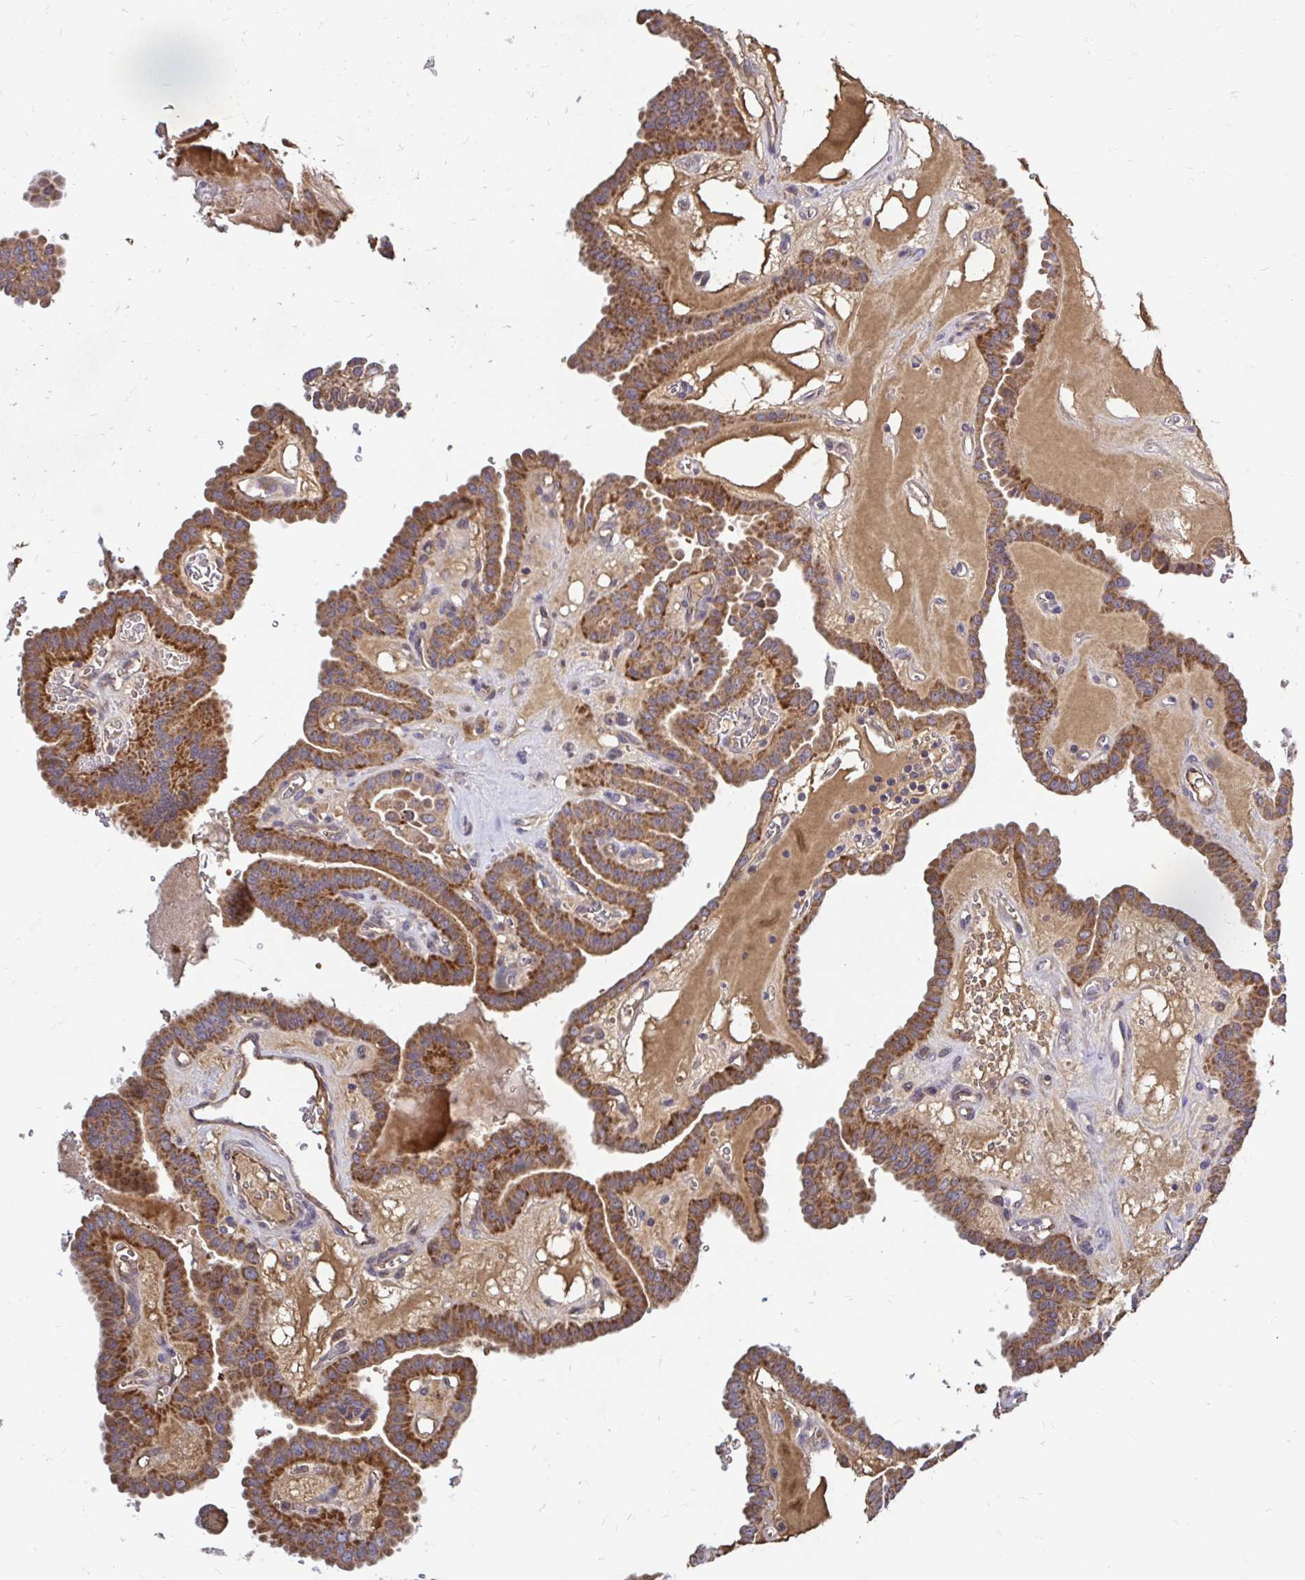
{"staining": {"intensity": "moderate", "quantity": ">75%", "location": "cytoplasmic/membranous"}, "tissue": "thyroid cancer", "cell_type": "Tumor cells", "image_type": "cancer", "snomed": [{"axis": "morphology", "description": "Papillary adenocarcinoma, NOS"}, {"axis": "topography", "description": "Thyroid gland"}], "caption": "High-magnification brightfield microscopy of papillary adenocarcinoma (thyroid) stained with DAB (brown) and counterstained with hematoxylin (blue). tumor cells exhibit moderate cytoplasmic/membranous expression is seen in about>75% of cells. (DAB = brown stain, brightfield microscopy at high magnification).", "gene": "ARHGEF37", "patient": {"sex": "male", "age": 87}}